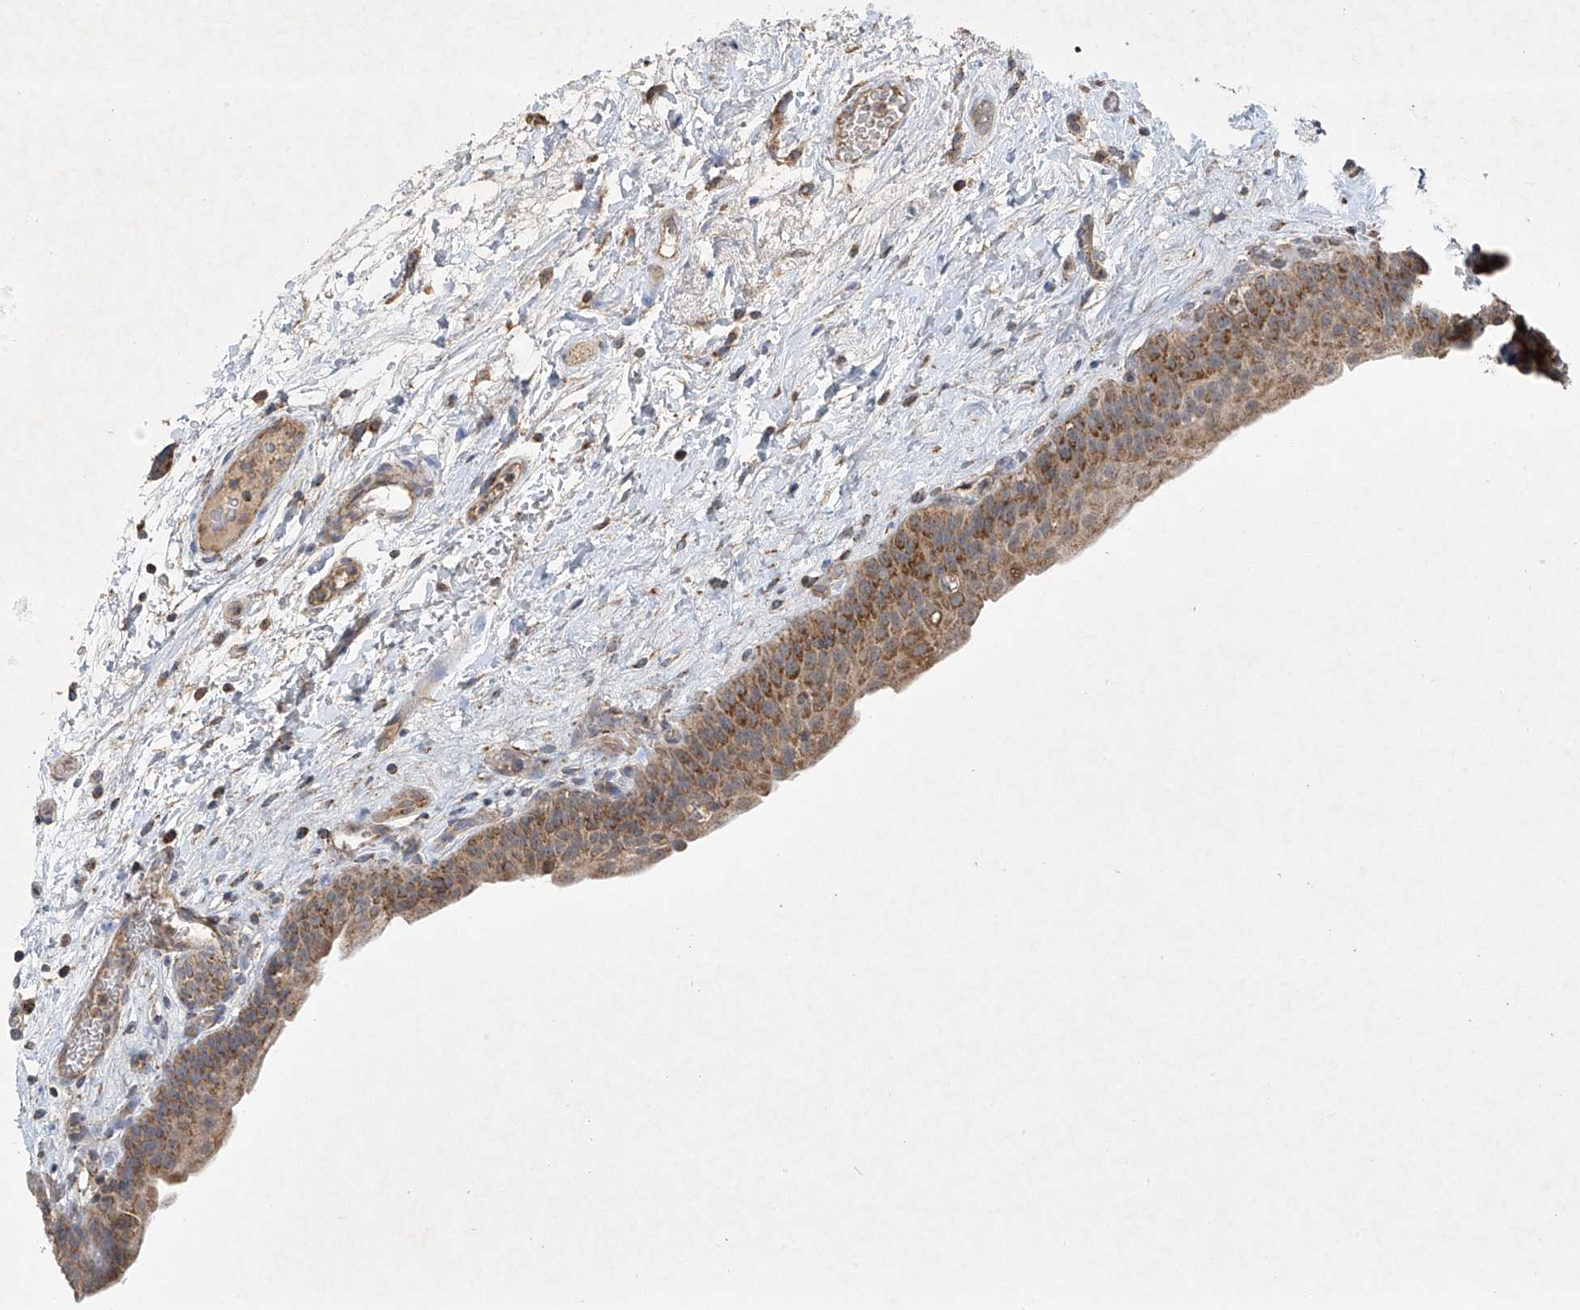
{"staining": {"intensity": "moderate", "quantity": ">75%", "location": "cytoplasmic/membranous"}, "tissue": "urinary bladder", "cell_type": "Urothelial cells", "image_type": "normal", "snomed": [{"axis": "morphology", "description": "Normal tissue, NOS"}, {"axis": "topography", "description": "Urinary bladder"}], "caption": "Immunohistochemical staining of benign urinary bladder shows medium levels of moderate cytoplasmic/membranous expression in about >75% of urothelial cells. Immunohistochemistry (ihc) stains the protein in brown and the nuclei are stained blue.", "gene": "UQCC1", "patient": {"sex": "male", "age": 83}}